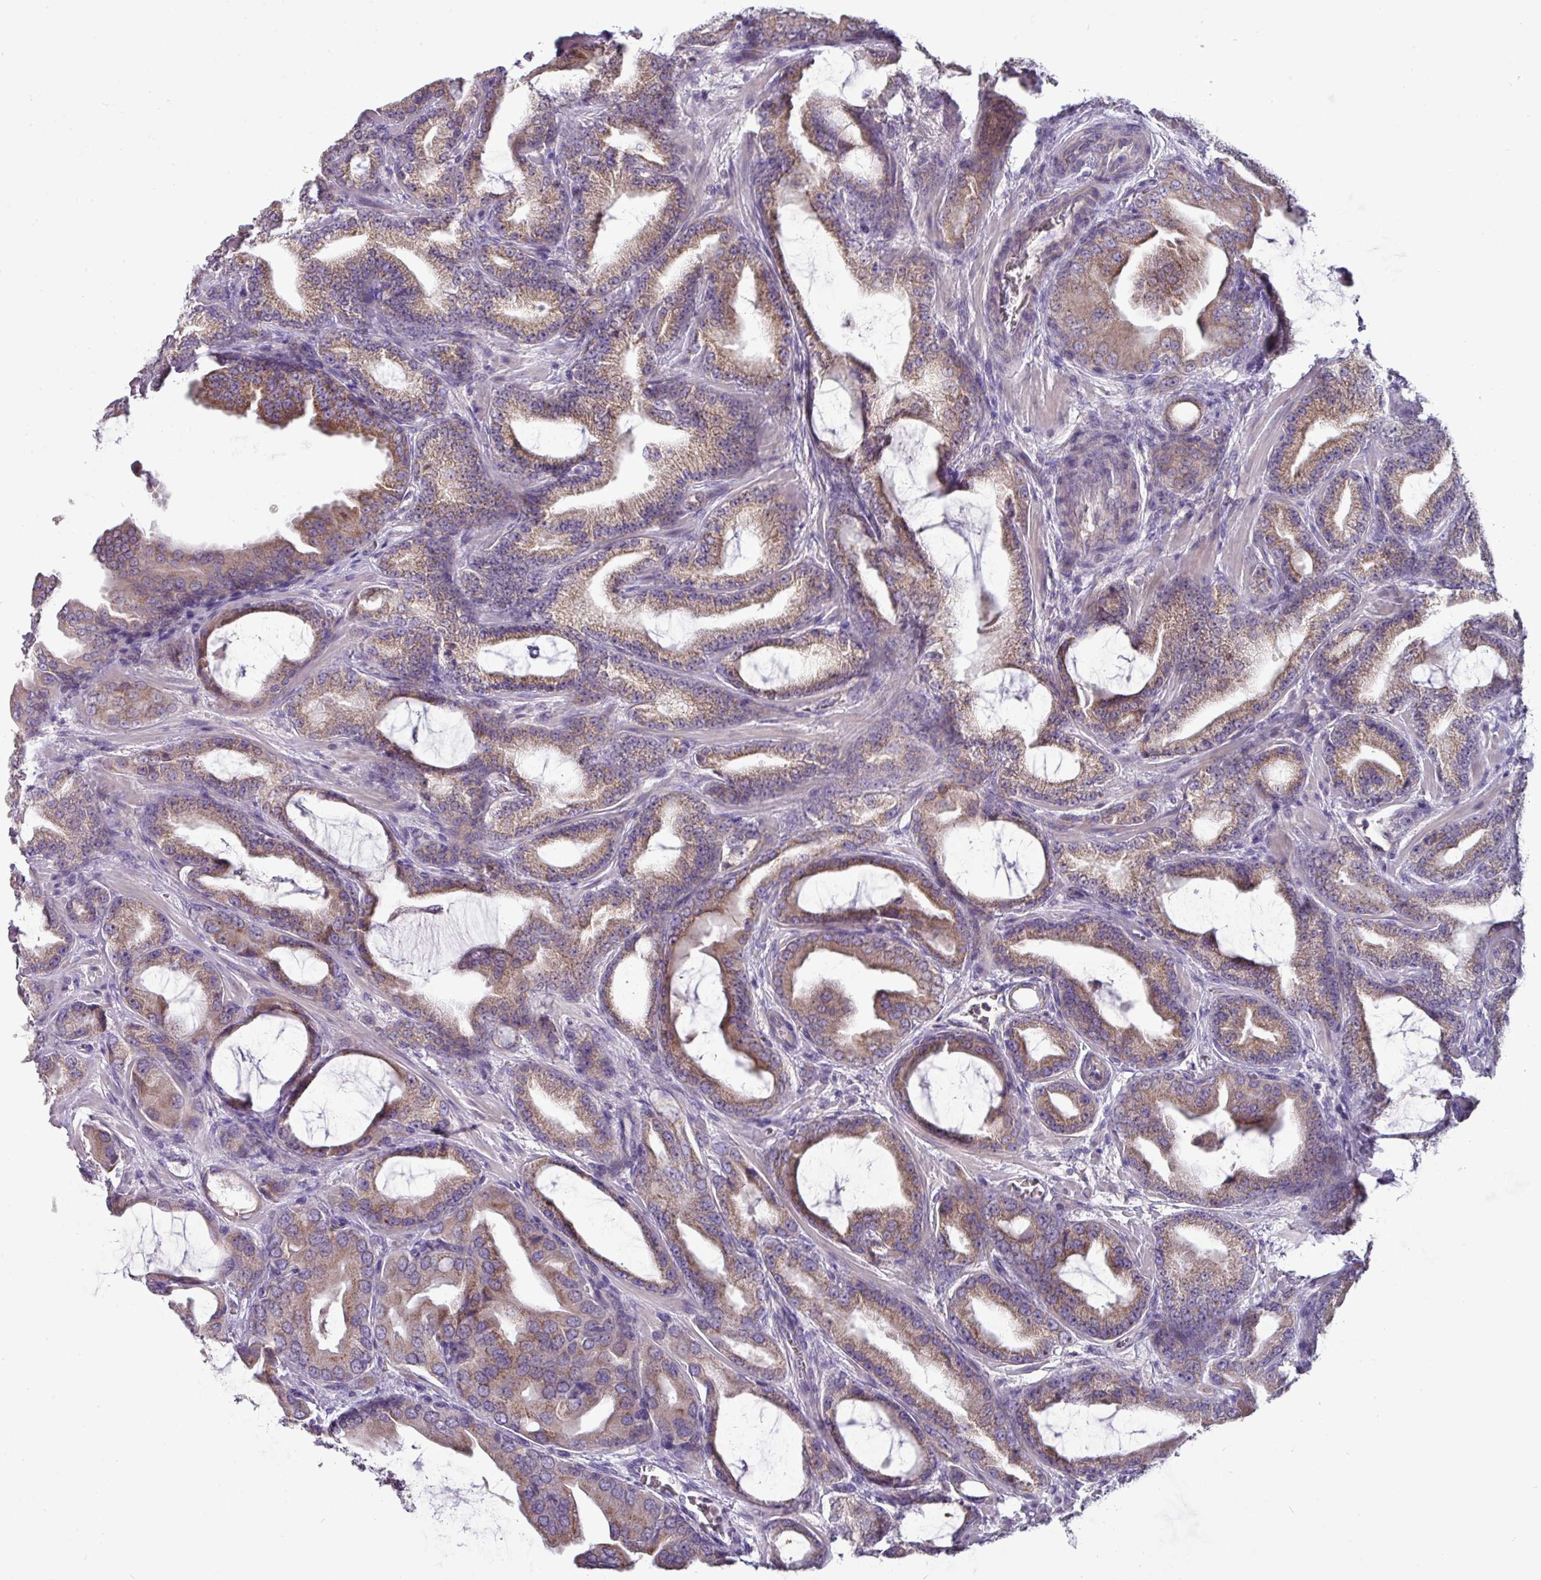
{"staining": {"intensity": "moderate", "quantity": ">75%", "location": "cytoplasmic/membranous"}, "tissue": "prostate cancer", "cell_type": "Tumor cells", "image_type": "cancer", "snomed": [{"axis": "morphology", "description": "Adenocarcinoma, High grade"}, {"axis": "topography", "description": "Prostate"}], "caption": "Moderate cytoplasmic/membranous staining is present in approximately >75% of tumor cells in prostate cancer (adenocarcinoma (high-grade)).", "gene": "TRAPPC1", "patient": {"sex": "male", "age": 68}}